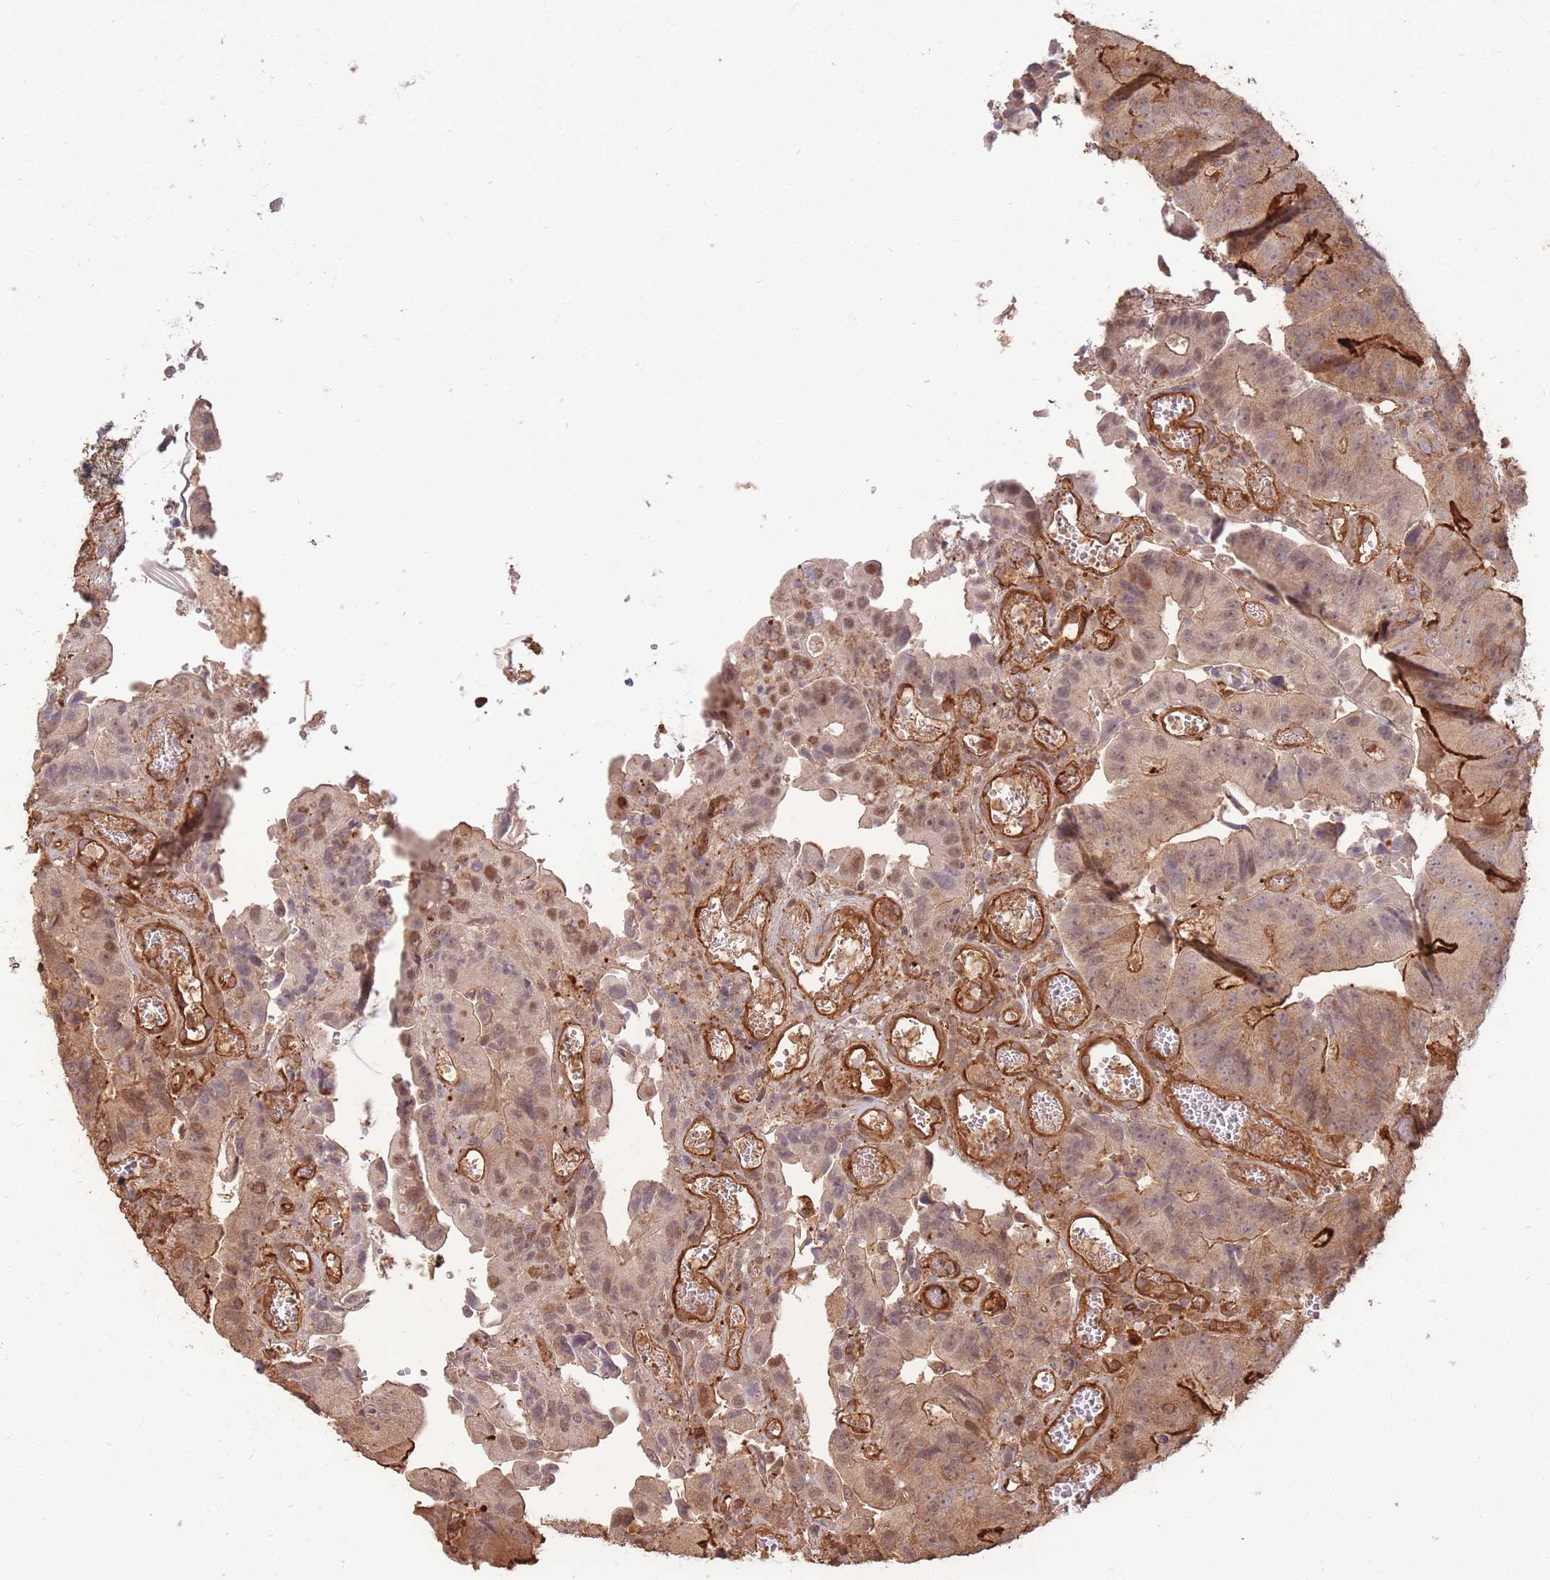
{"staining": {"intensity": "strong", "quantity": "25%-75%", "location": "cytoplasmic/membranous,nuclear"}, "tissue": "colorectal cancer", "cell_type": "Tumor cells", "image_type": "cancer", "snomed": [{"axis": "morphology", "description": "Adenocarcinoma, NOS"}, {"axis": "topography", "description": "Colon"}], "caption": "This photomicrograph shows colorectal cancer stained with immunohistochemistry to label a protein in brown. The cytoplasmic/membranous and nuclear of tumor cells show strong positivity for the protein. Nuclei are counter-stained blue.", "gene": "PLS3", "patient": {"sex": "female", "age": 86}}